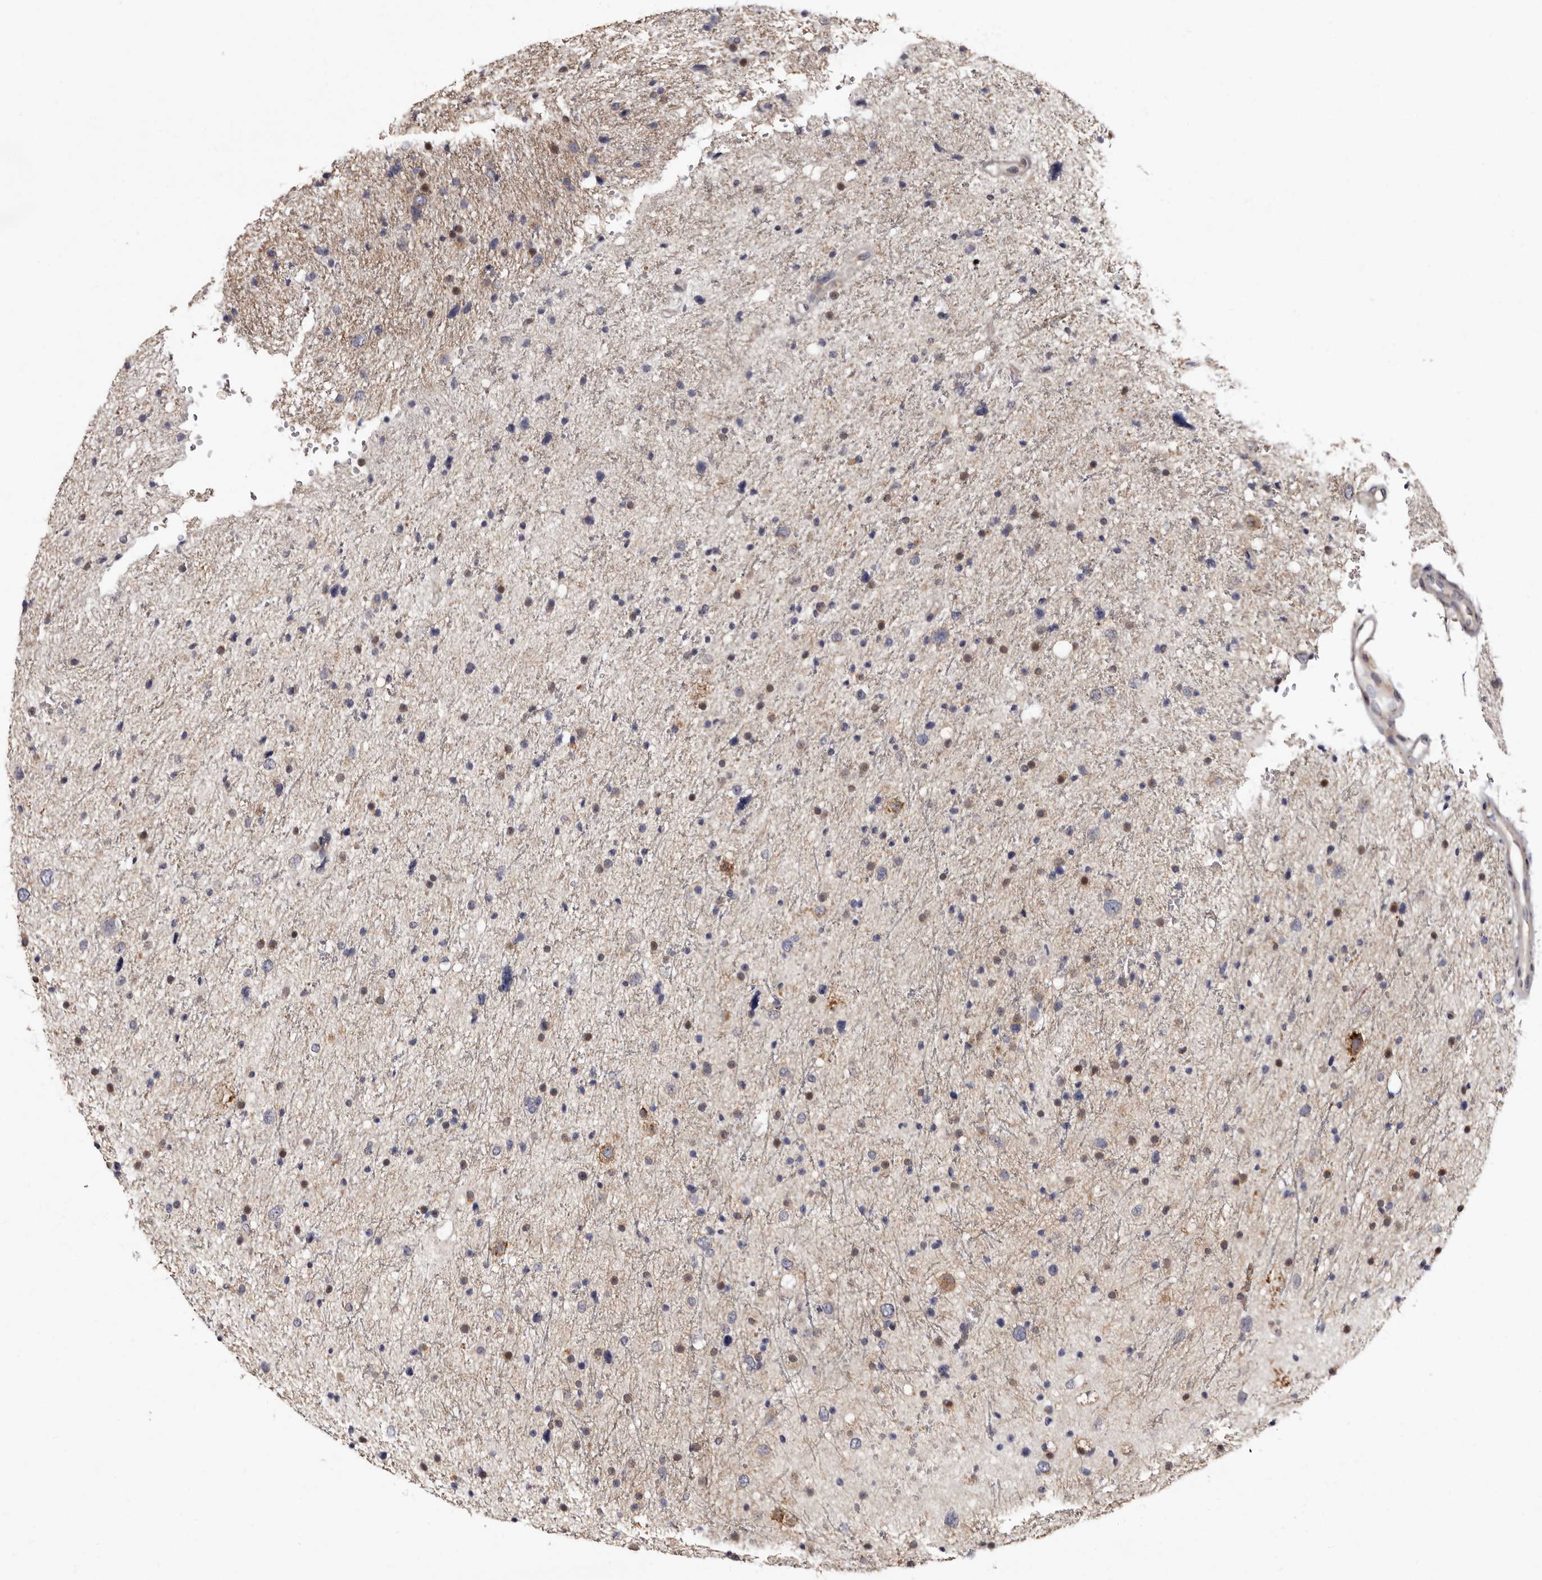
{"staining": {"intensity": "weak", "quantity": "<25%", "location": "cytoplasmic/membranous"}, "tissue": "glioma", "cell_type": "Tumor cells", "image_type": "cancer", "snomed": [{"axis": "morphology", "description": "Glioma, malignant, Low grade"}, {"axis": "topography", "description": "Brain"}], "caption": "Malignant glioma (low-grade) stained for a protein using immunohistochemistry (IHC) displays no staining tumor cells.", "gene": "FAM91A1", "patient": {"sex": "female", "age": 37}}